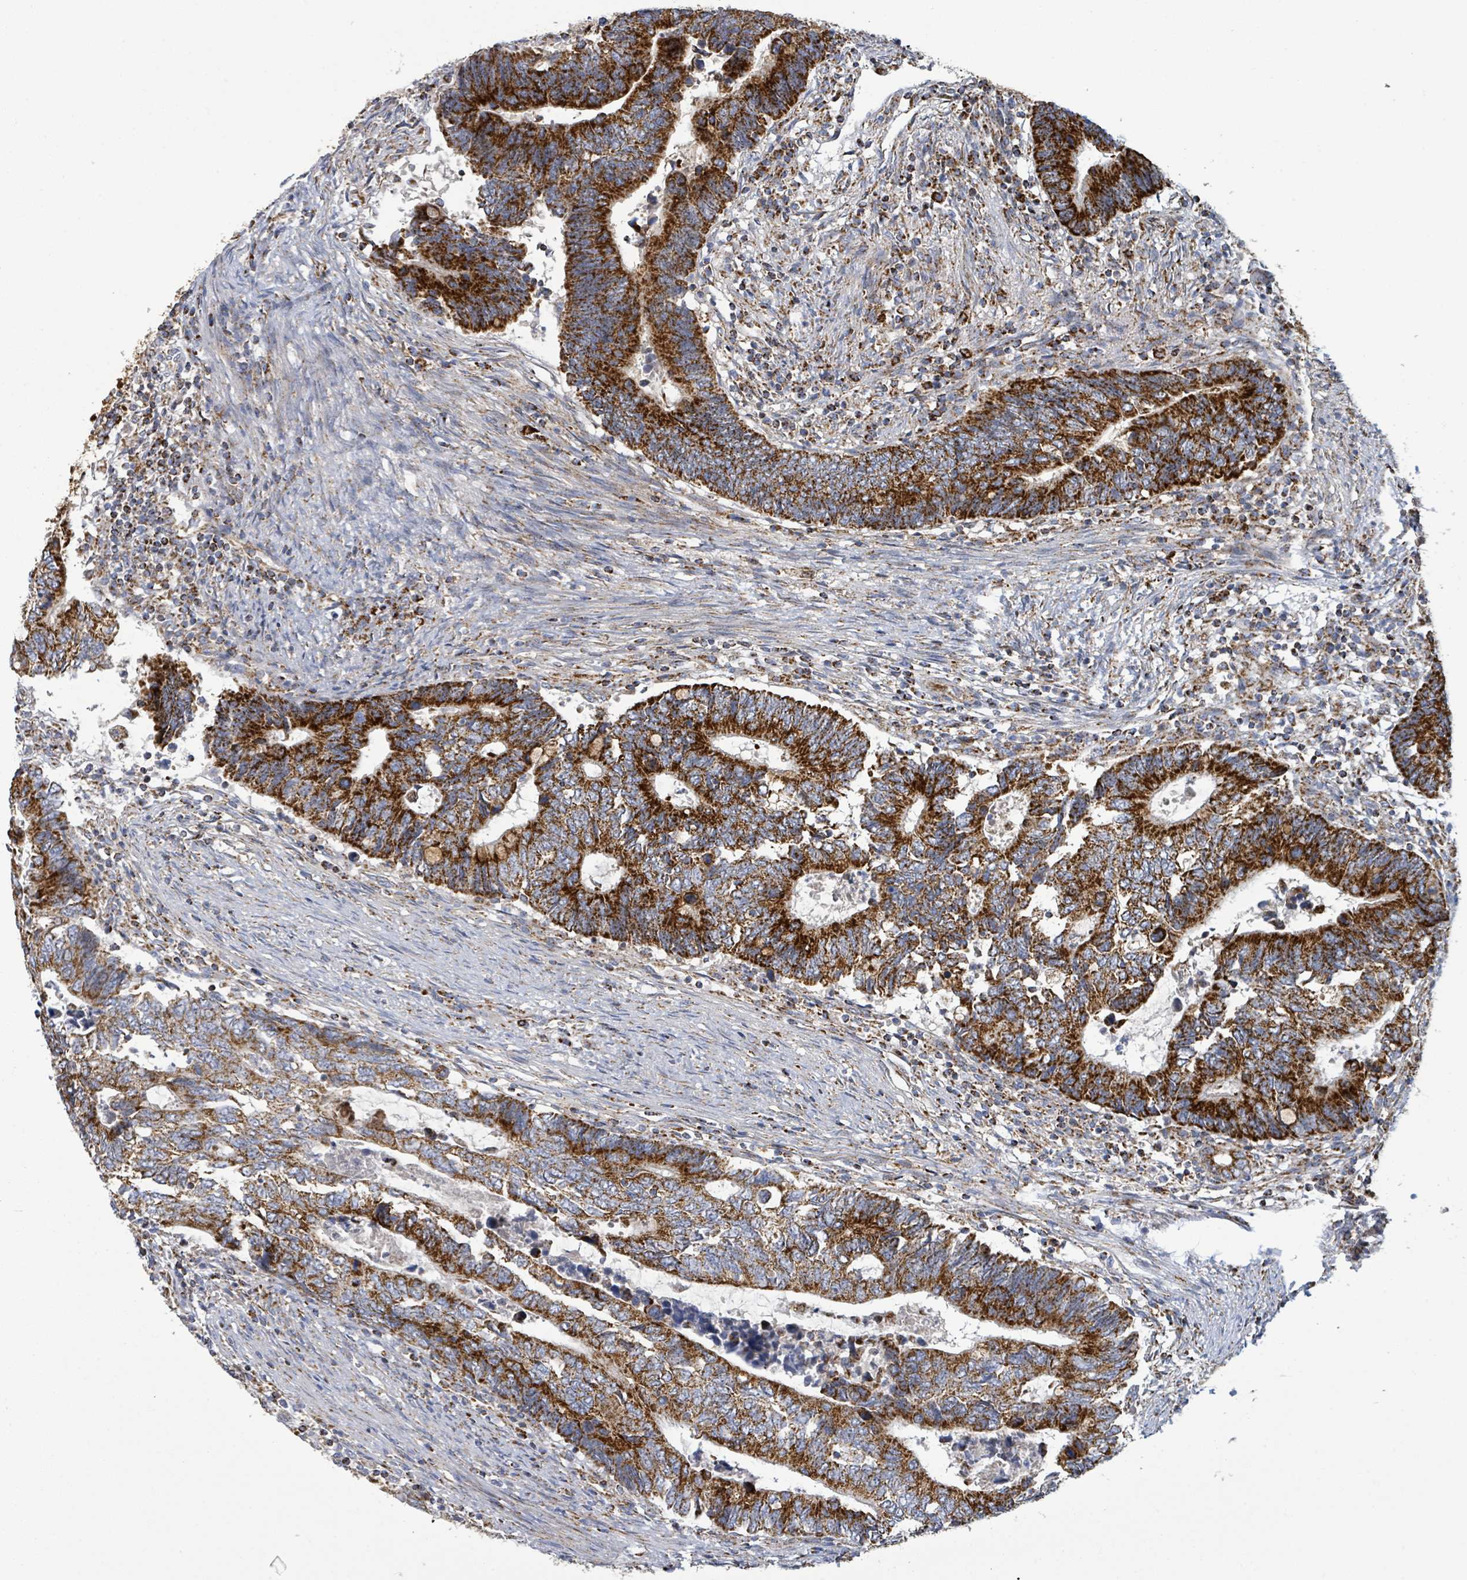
{"staining": {"intensity": "strong", "quantity": ">75%", "location": "cytoplasmic/membranous"}, "tissue": "colorectal cancer", "cell_type": "Tumor cells", "image_type": "cancer", "snomed": [{"axis": "morphology", "description": "Adenocarcinoma, NOS"}, {"axis": "topography", "description": "Colon"}], "caption": "Adenocarcinoma (colorectal) stained with a brown dye reveals strong cytoplasmic/membranous positive staining in about >75% of tumor cells.", "gene": "SUCLG2", "patient": {"sex": "male", "age": 87}}